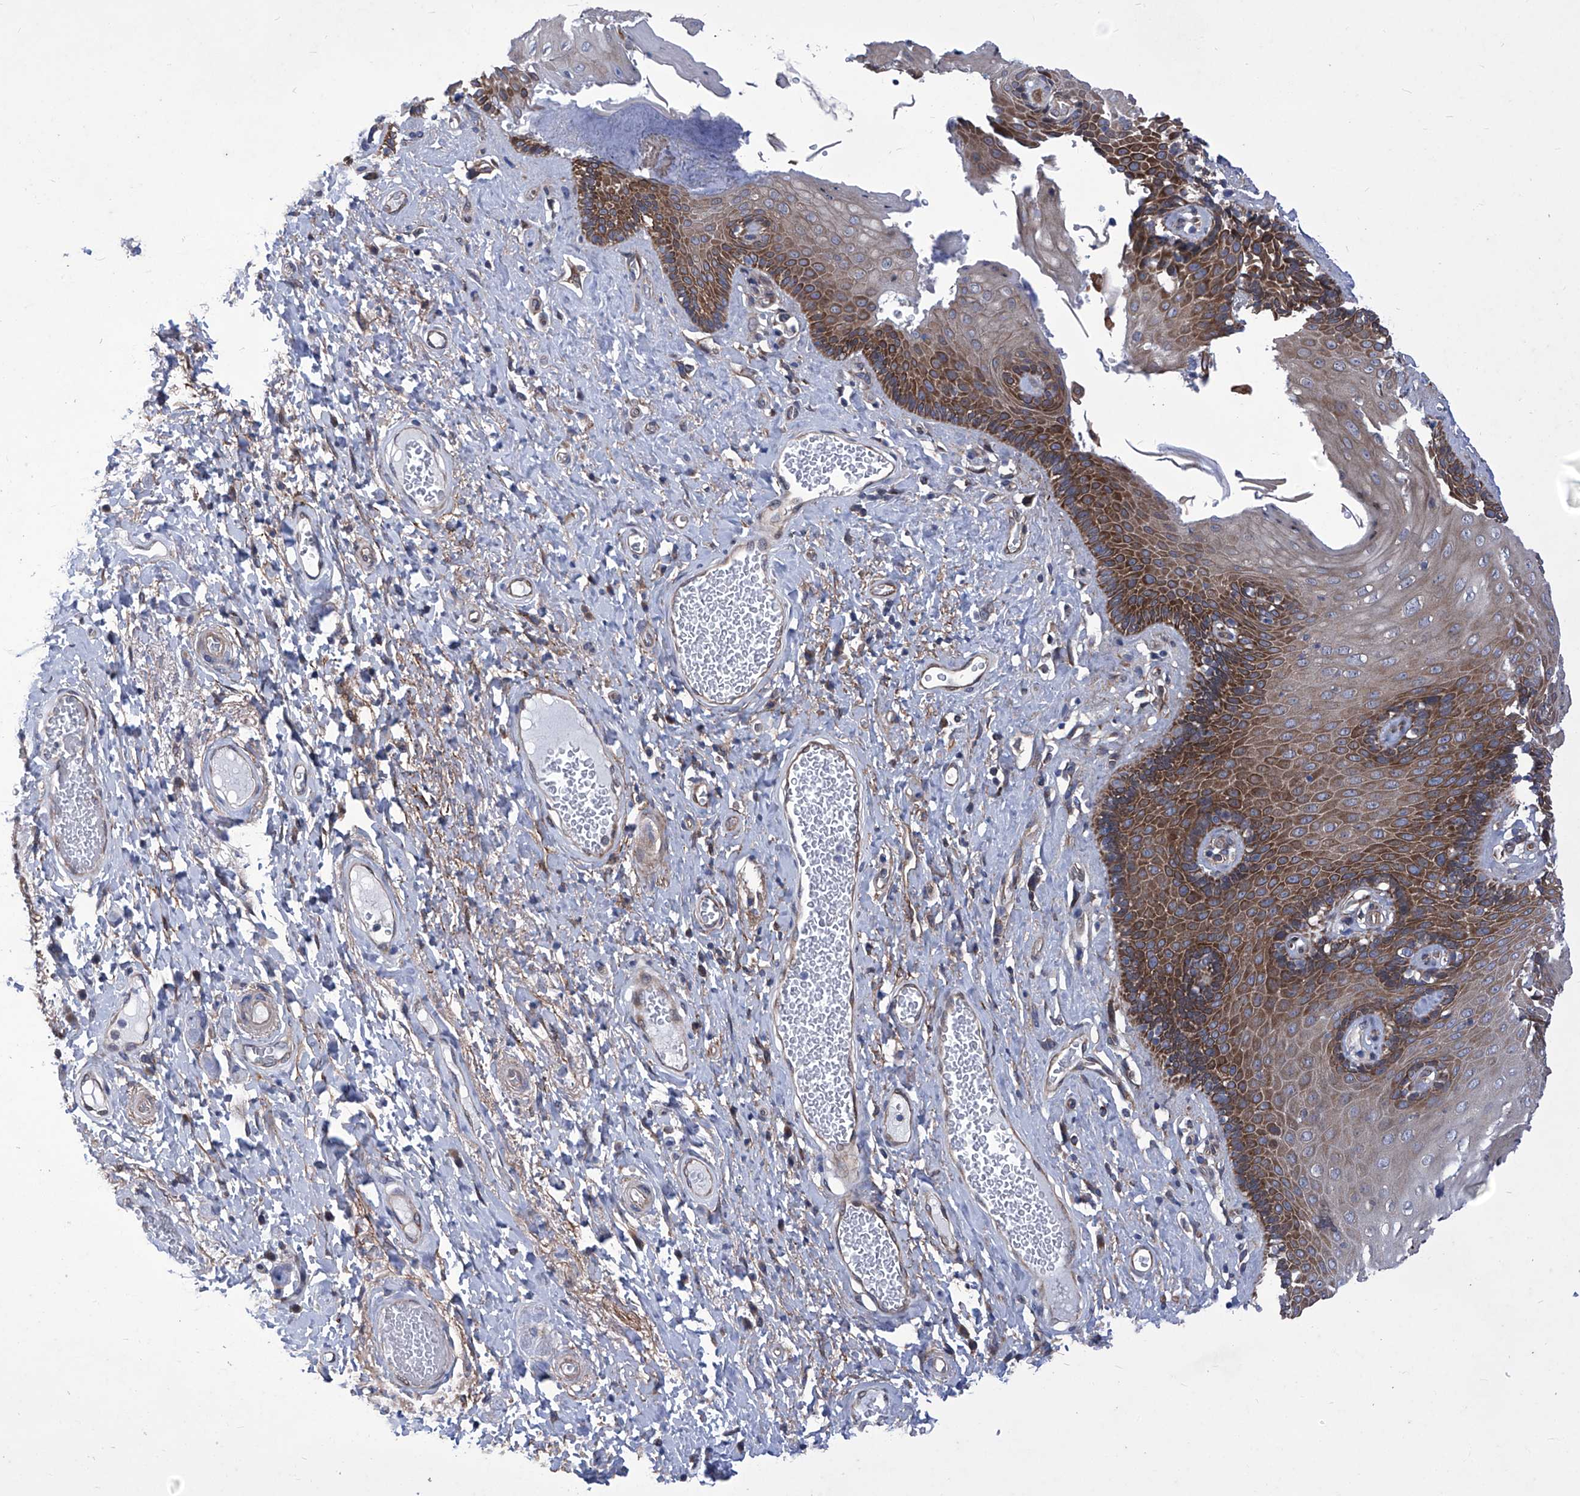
{"staining": {"intensity": "strong", "quantity": "25%-75%", "location": "cytoplasmic/membranous"}, "tissue": "skin", "cell_type": "Epidermal cells", "image_type": "normal", "snomed": [{"axis": "morphology", "description": "Normal tissue, NOS"}, {"axis": "topography", "description": "Anal"}], "caption": "This is a photomicrograph of immunohistochemistry staining of benign skin, which shows strong expression in the cytoplasmic/membranous of epidermal cells.", "gene": "KTI12", "patient": {"sex": "male", "age": 69}}